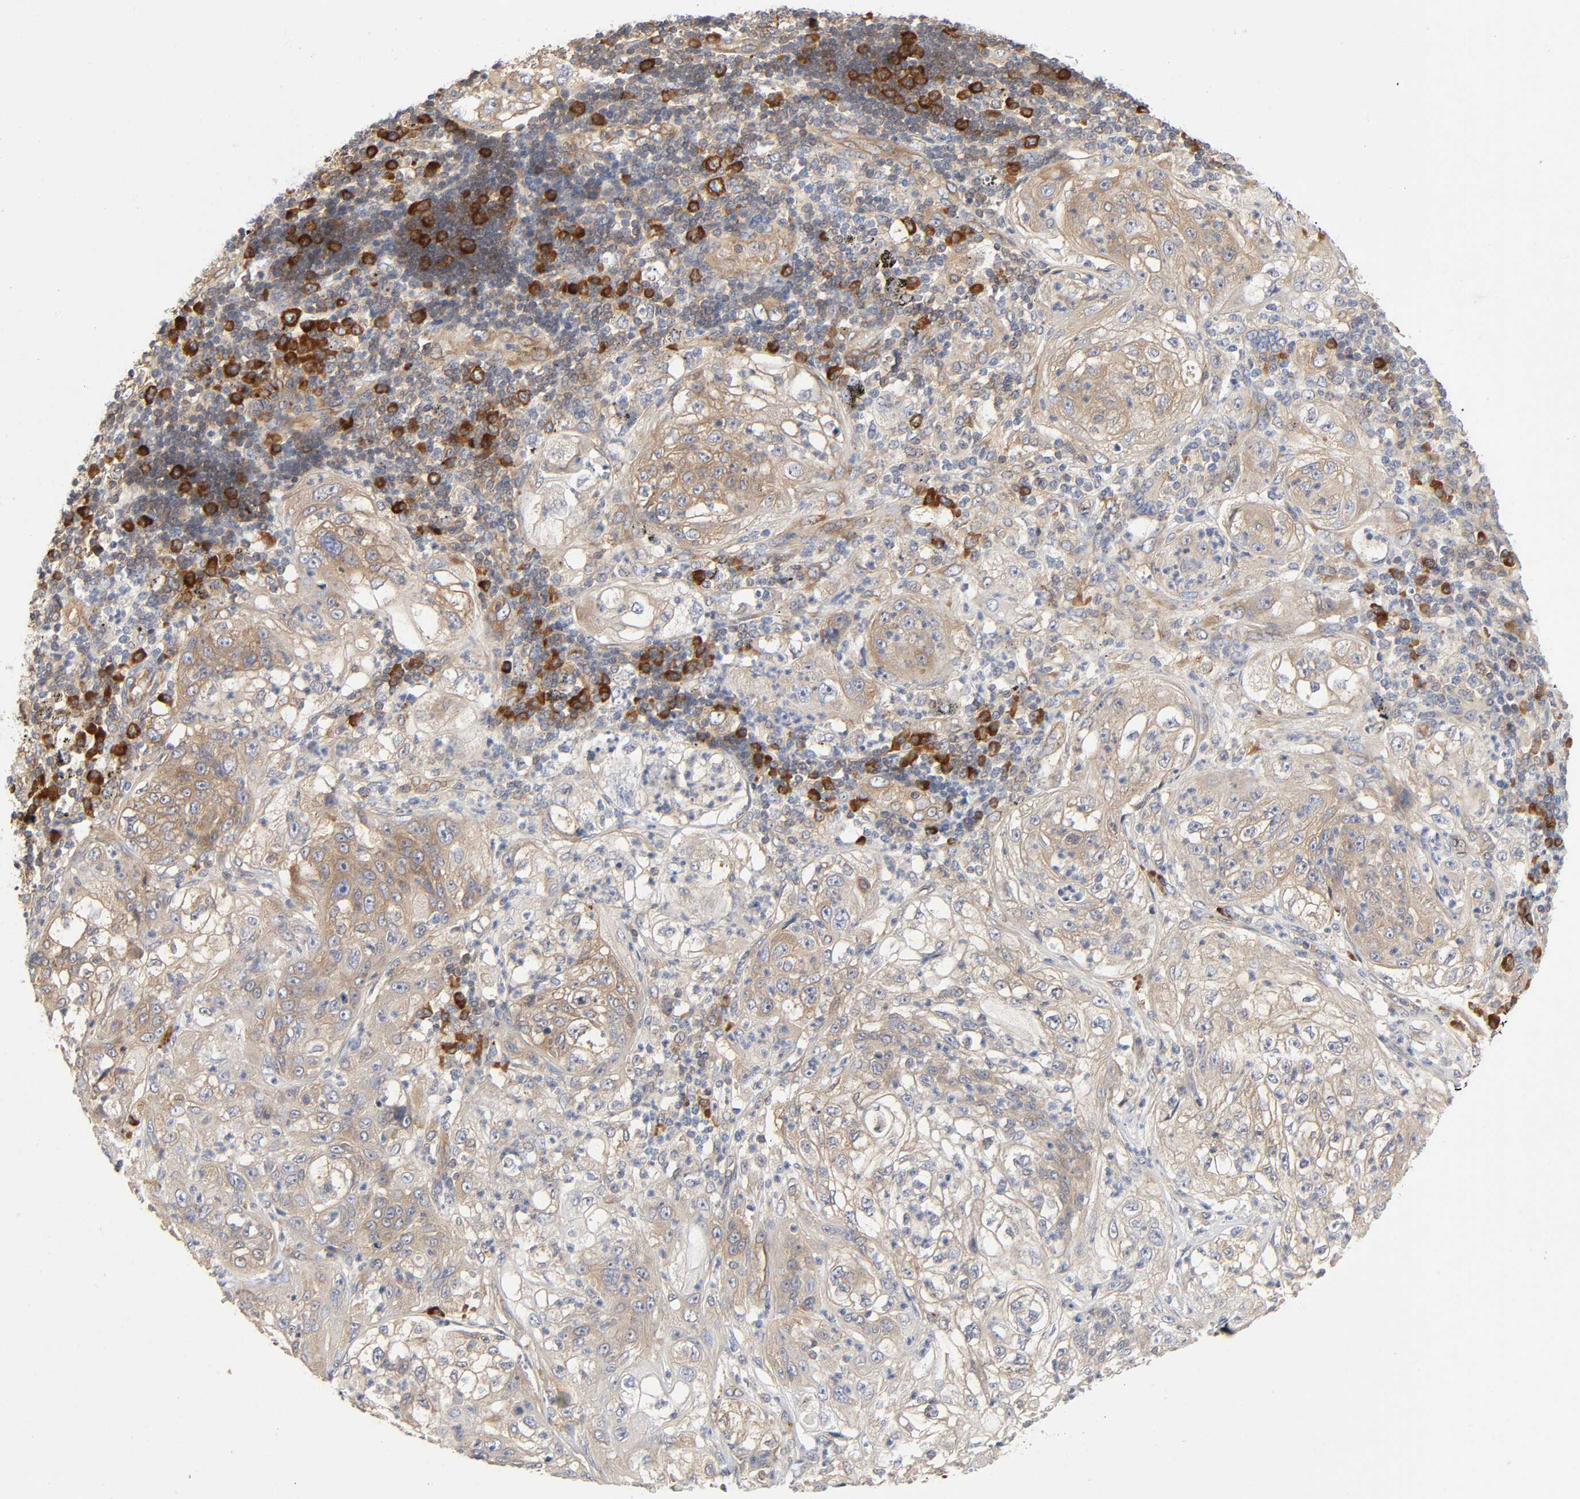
{"staining": {"intensity": "weak", "quantity": ">75%", "location": "cytoplasmic/membranous"}, "tissue": "lung cancer", "cell_type": "Tumor cells", "image_type": "cancer", "snomed": [{"axis": "morphology", "description": "Inflammation, NOS"}, {"axis": "morphology", "description": "Squamous cell carcinoma, NOS"}, {"axis": "topography", "description": "Lymph node"}, {"axis": "topography", "description": "Soft tissue"}, {"axis": "topography", "description": "Lung"}], "caption": "Lung cancer was stained to show a protein in brown. There is low levels of weak cytoplasmic/membranous staining in about >75% of tumor cells.", "gene": "SCHIP1", "patient": {"sex": "male", "age": 66}}